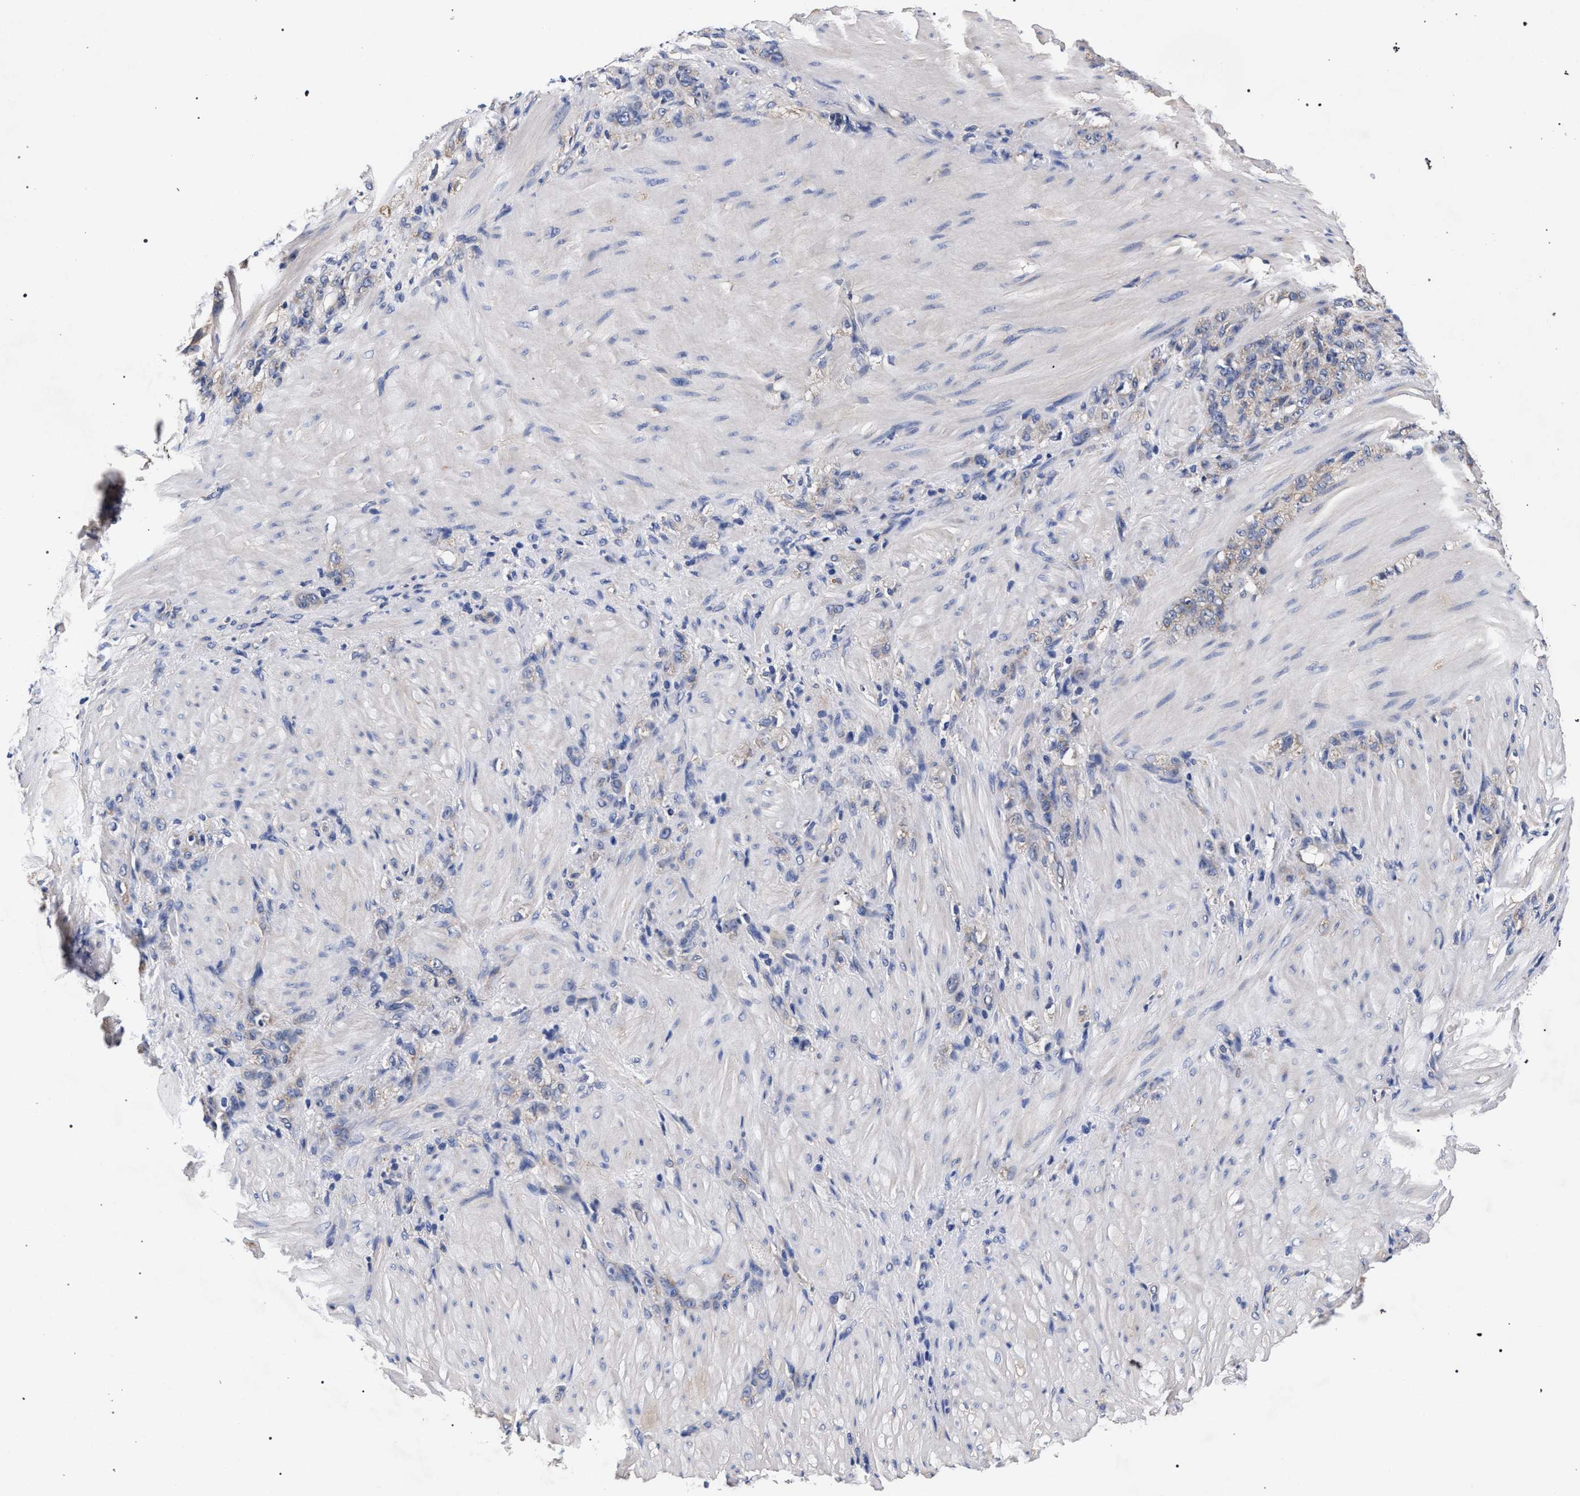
{"staining": {"intensity": "weak", "quantity": "<25%", "location": "cytoplasmic/membranous"}, "tissue": "stomach cancer", "cell_type": "Tumor cells", "image_type": "cancer", "snomed": [{"axis": "morphology", "description": "Normal tissue, NOS"}, {"axis": "morphology", "description": "Adenocarcinoma, NOS"}, {"axis": "topography", "description": "Stomach"}], "caption": "Immunohistochemistry photomicrograph of stomach cancer stained for a protein (brown), which displays no positivity in tumor cells.", "gene": "CFAP95", "patient": {"sex": "male", "age": 82}}